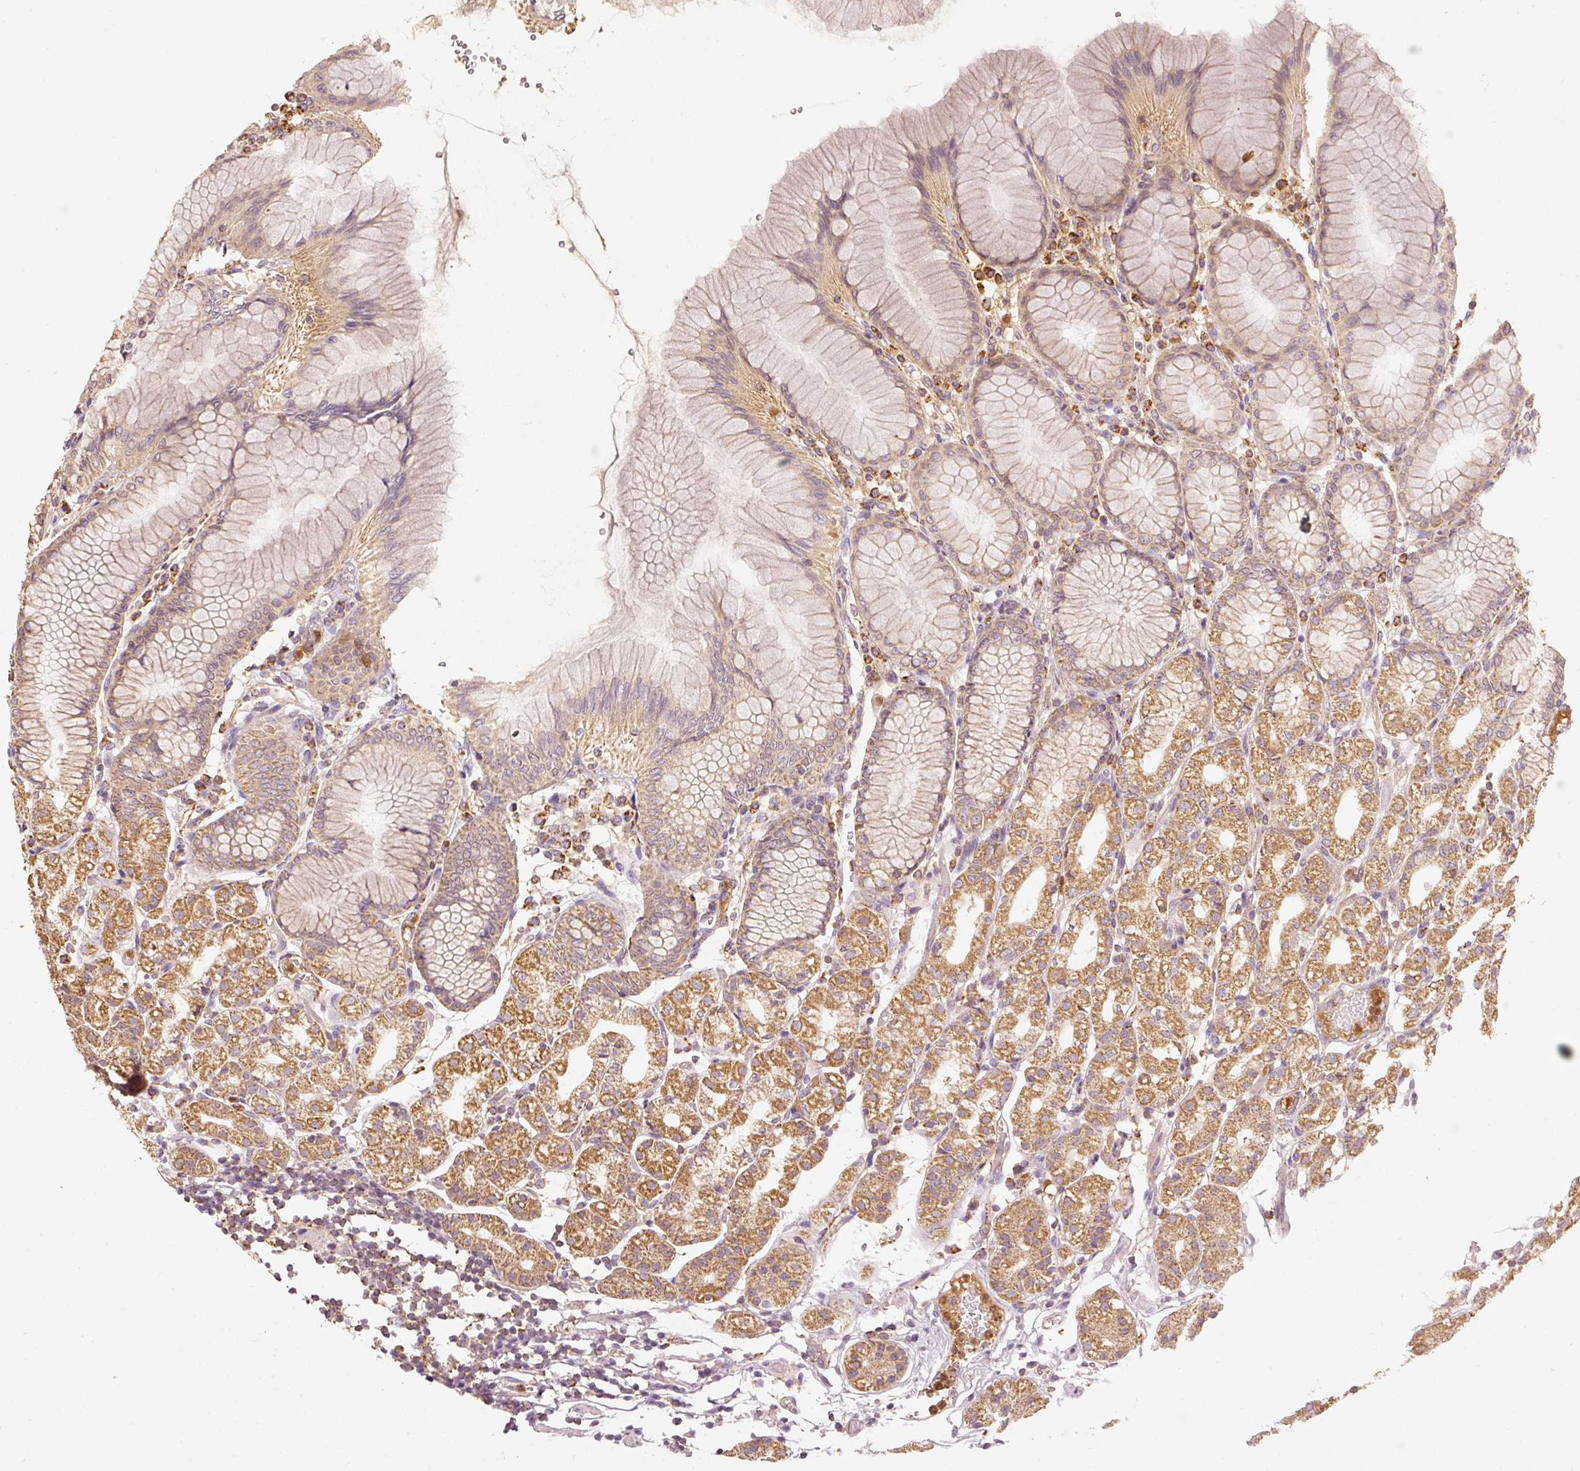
{"staining": {"intensity": "moderate", "quantity": ">75%", "location": "cytoplasmic/membranous"}, "tissue": "stomach", "cell_type": "Glandular cells", "image_type": "normal", "snomed": [{"axis": "morphology", "description": "Normal tissue, NOS"}, {"axis": "topography", "description": "Stomach"}], "caption": "Immunohistochemistry image of normal human stomach stained for a protein (brown), which reveals medium levels of moderate cytoplasmic/membranous expression in about >75% of glandular cells.", "gene": "PSENEN", "patient": {"sex": "female", "age": 57}}